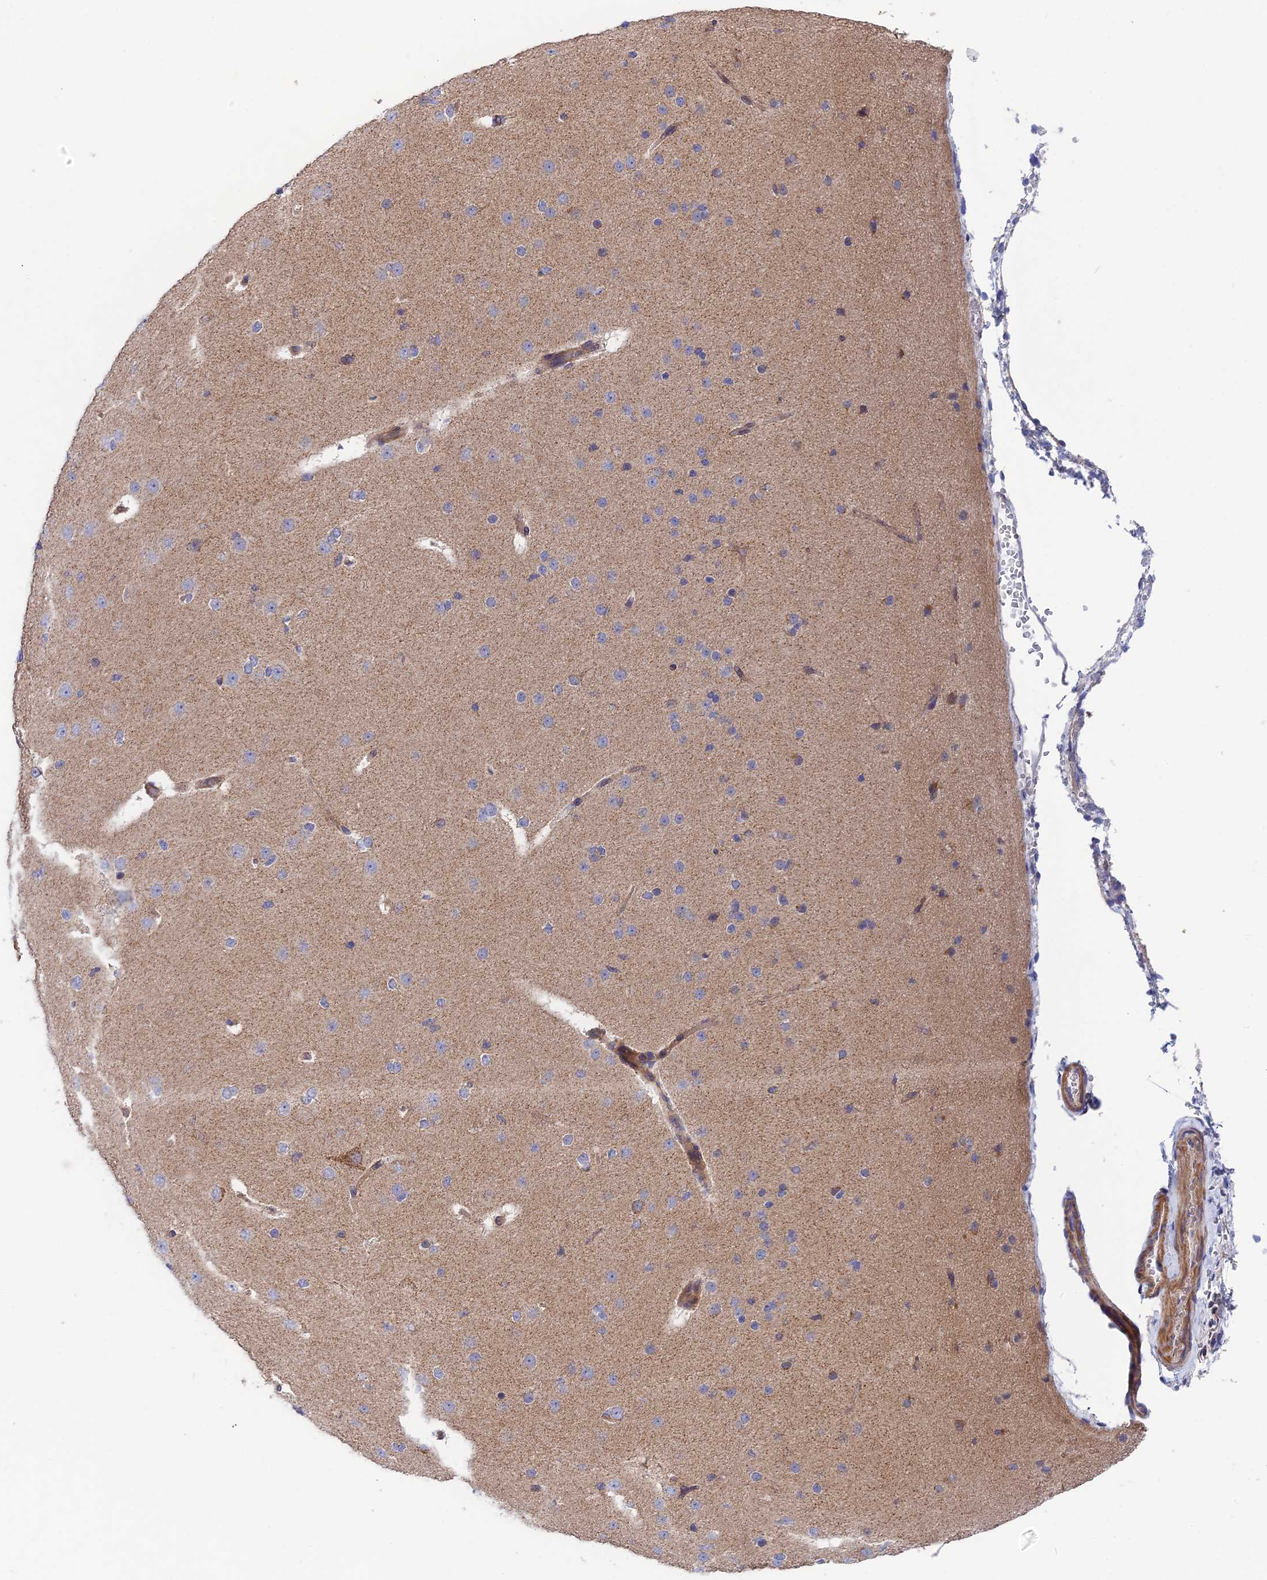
{"staining": {"intensity": "moderate", "quantity": "25%-75%", "location": "cytoplasmic/membranous"}, "tissue": "cerebral cortex", "cell_type": "Endothelial cells", "image_type": "normal", "snomed": [{"axis": "morphology", "description": "Normal tissue, NOS"}, {"axis": "morphology", "description": "Developmental malformation"}, {"axis": "topography", "description": "Cerebral cortex"}], "caption": "Cerebral cortex stained with DAB (3,3'-diaminobenzidine) immunohistochemistry shows medium levels of moderate cytoplasmic/membranous staining in approximately 25%-75% of endothelial cells.", "gene": "BLTP2", "patient": {"sex": "female", "age": 30}}